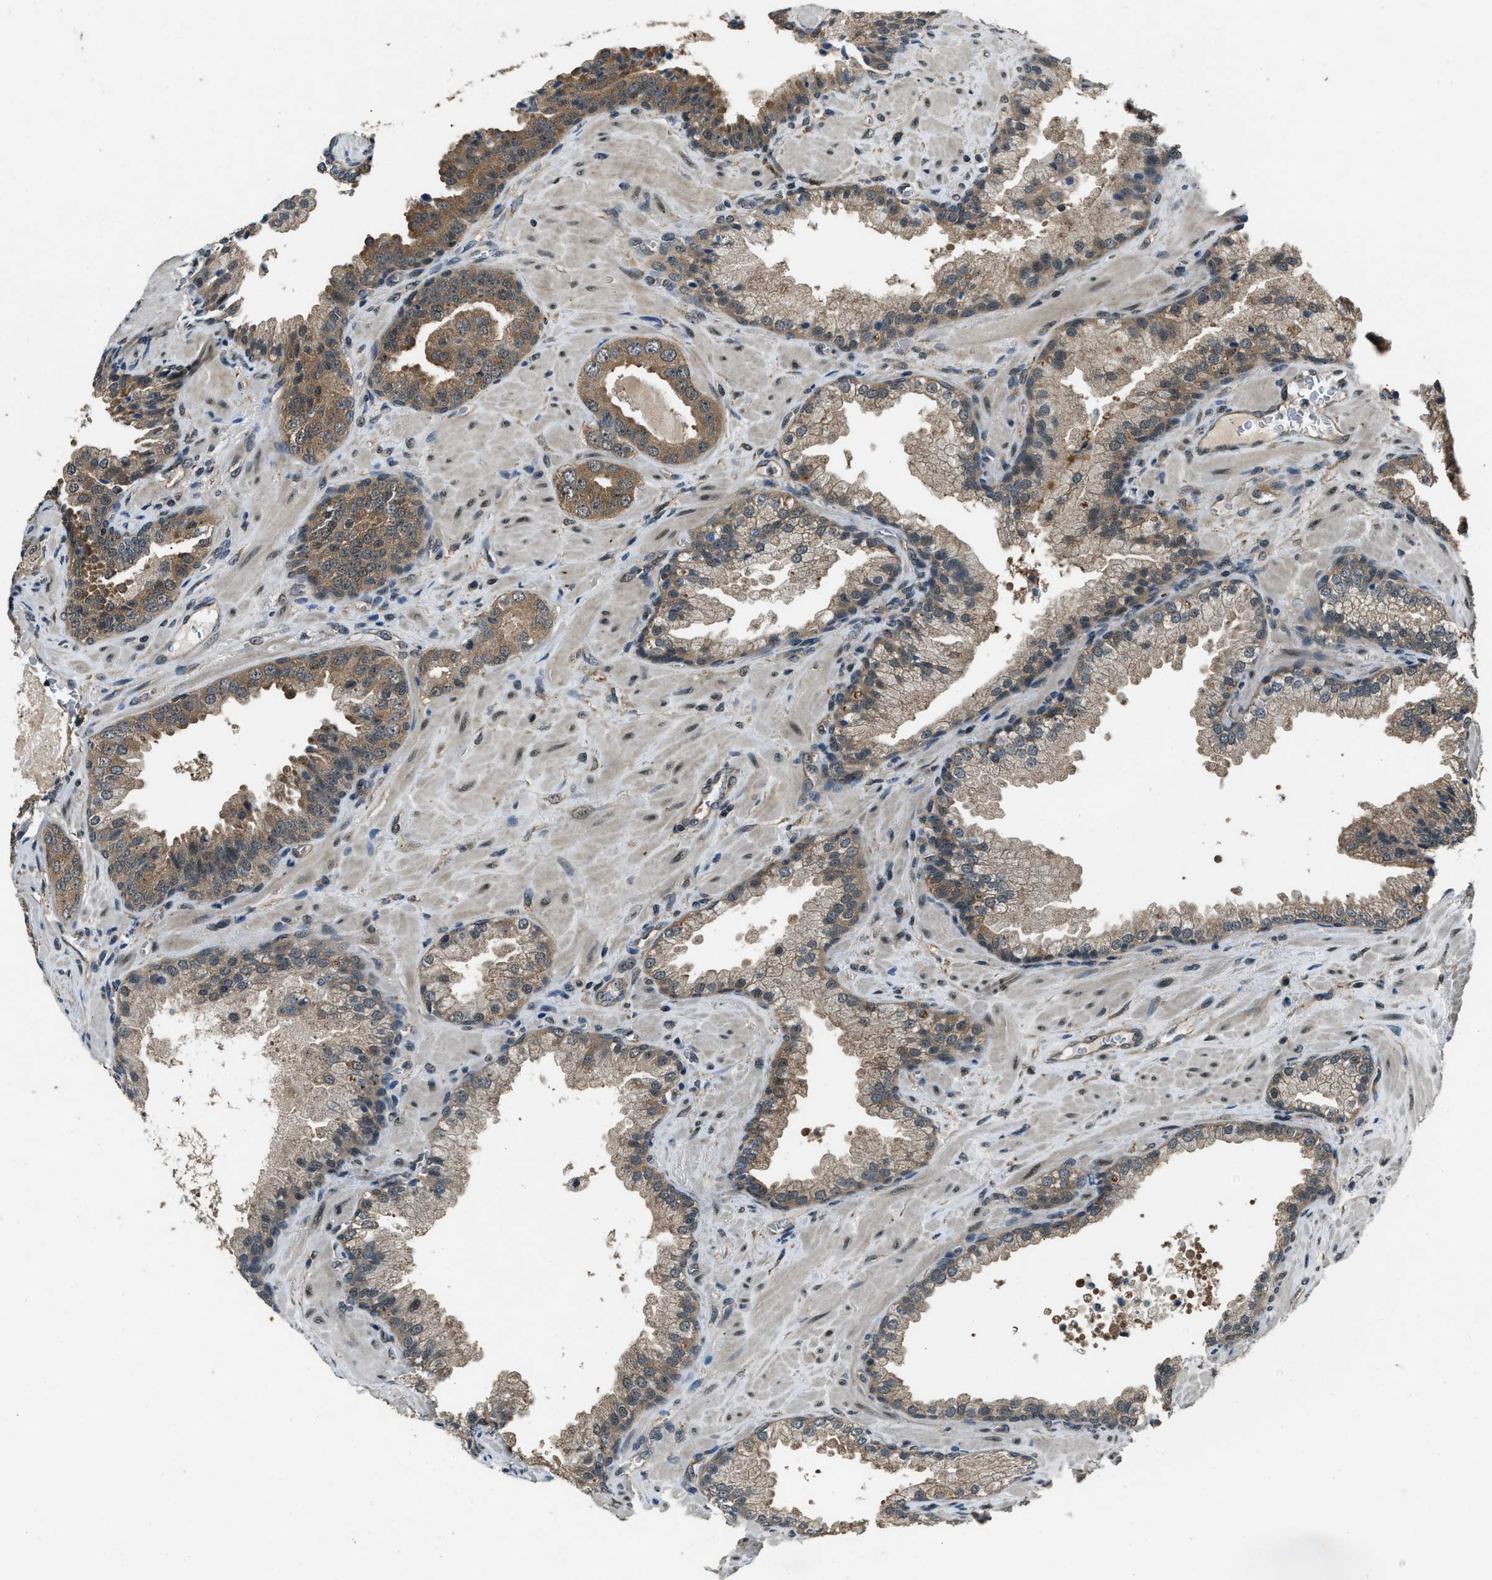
{"staining": {"intensity": "moderate", "quantity": ">75%", "location": "cytoplasmic/membranous"}, "tissue": "prostate cancer", "cell_type": "Tumor cells", "image_type": "cancer", "snomed": [{"axis": "morphology", "description": "Adenocarcinoma, Low grade"}, {"axis": "topography", "description": "Prostate"}], "caption": "Immunohistochemical staining of prostate cancer demonstrates moderate cytoplasmic/membranous protein expression in about >75% of tumor cells.", "gene": "NUDCD3", "patient": {"sex": "male", "age": 71}}